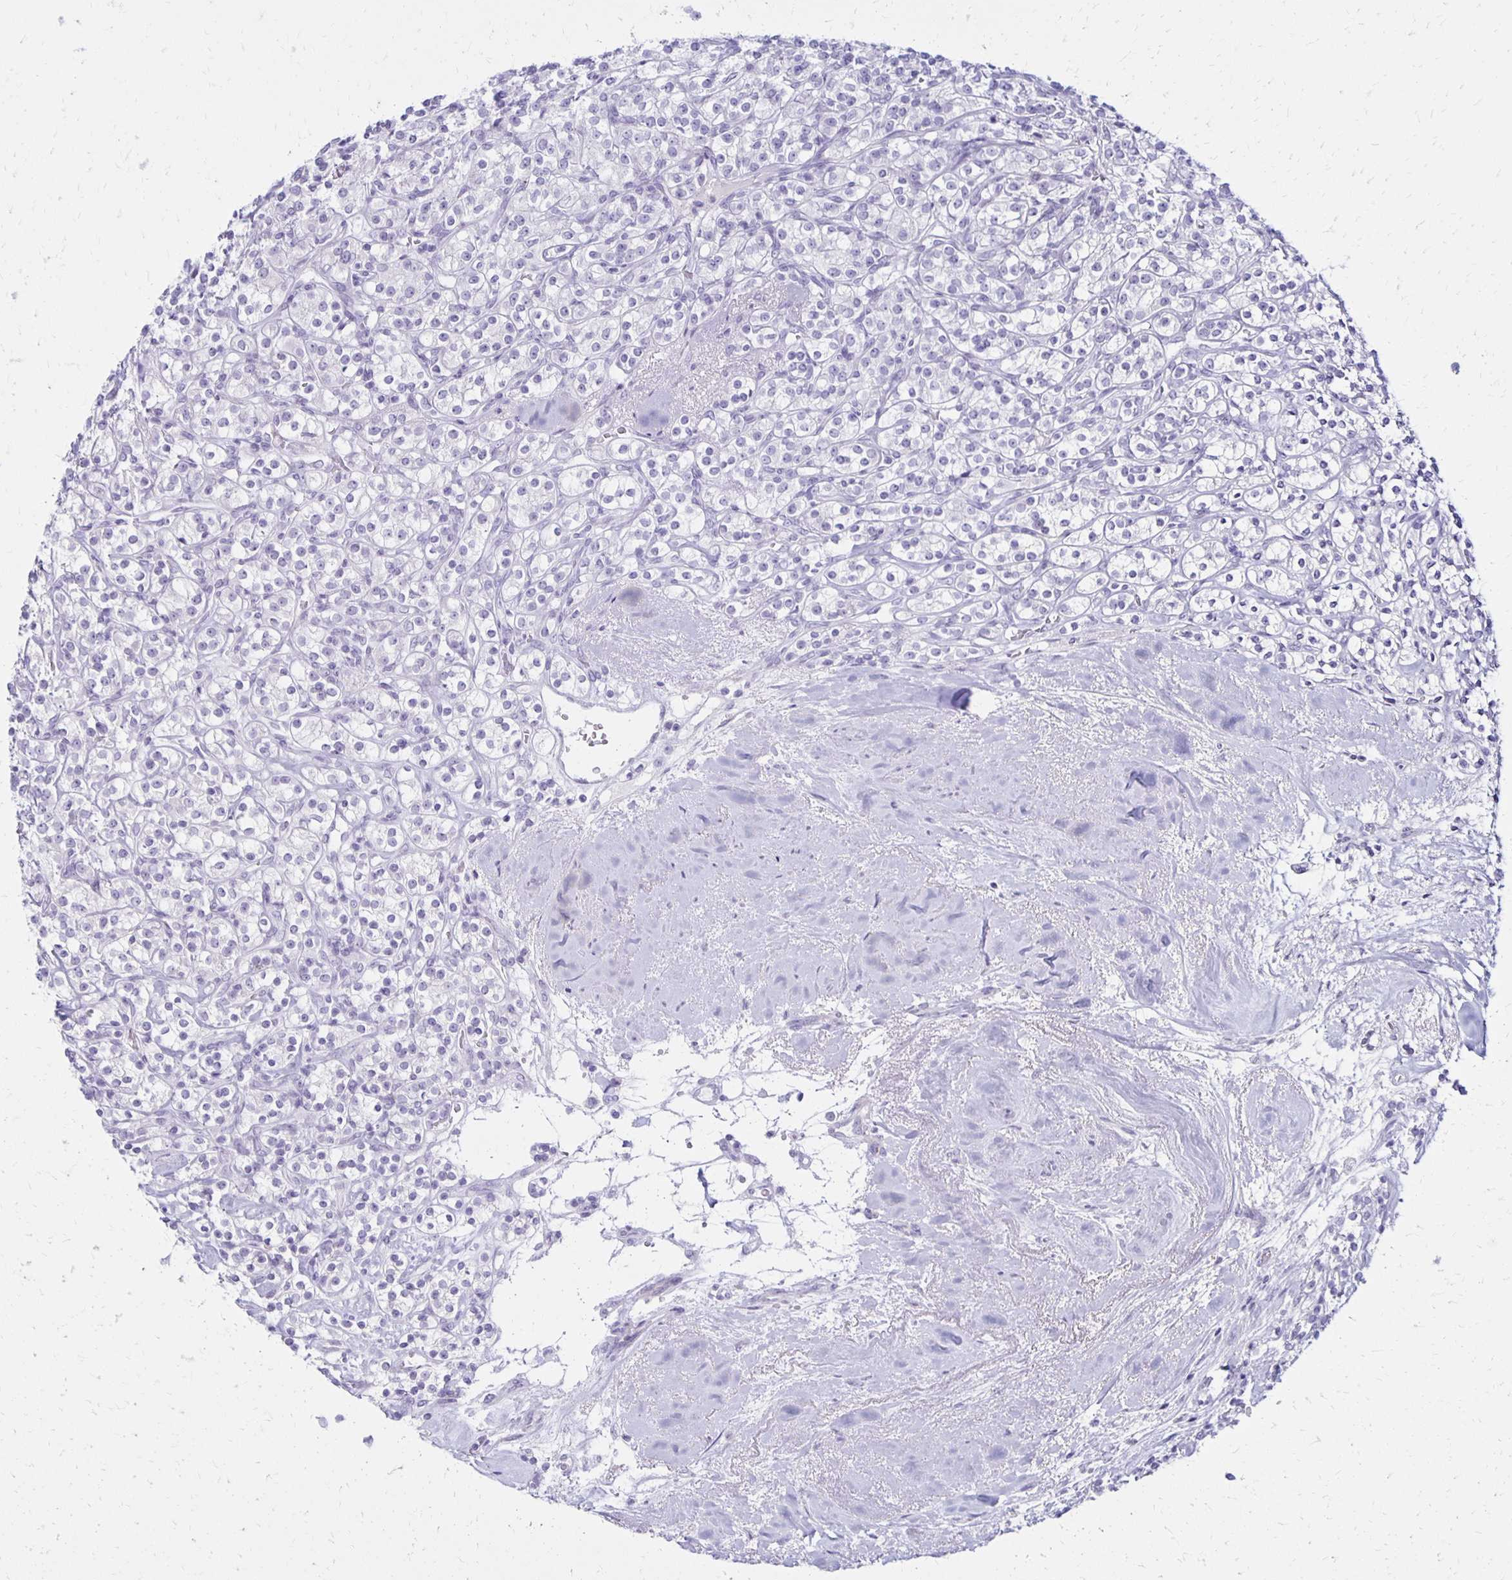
{"staining": {"intensity": "negative", "quantity": "none", "location": "none"}, "tissue": "renal cancer", "cell_type": "Tumor cells", "image_type": "cancer", "snomed": [{"axis": "morphology", "description": "Adenocarcinoma, NOS"}, {"axis": "topography", "description": "Kidney"}], "caption": "Tumor cells show no significant expression in adenocarcinoma (renal).", "gene": "RYR1", "patient": {"sex": "male", "age": 77}}